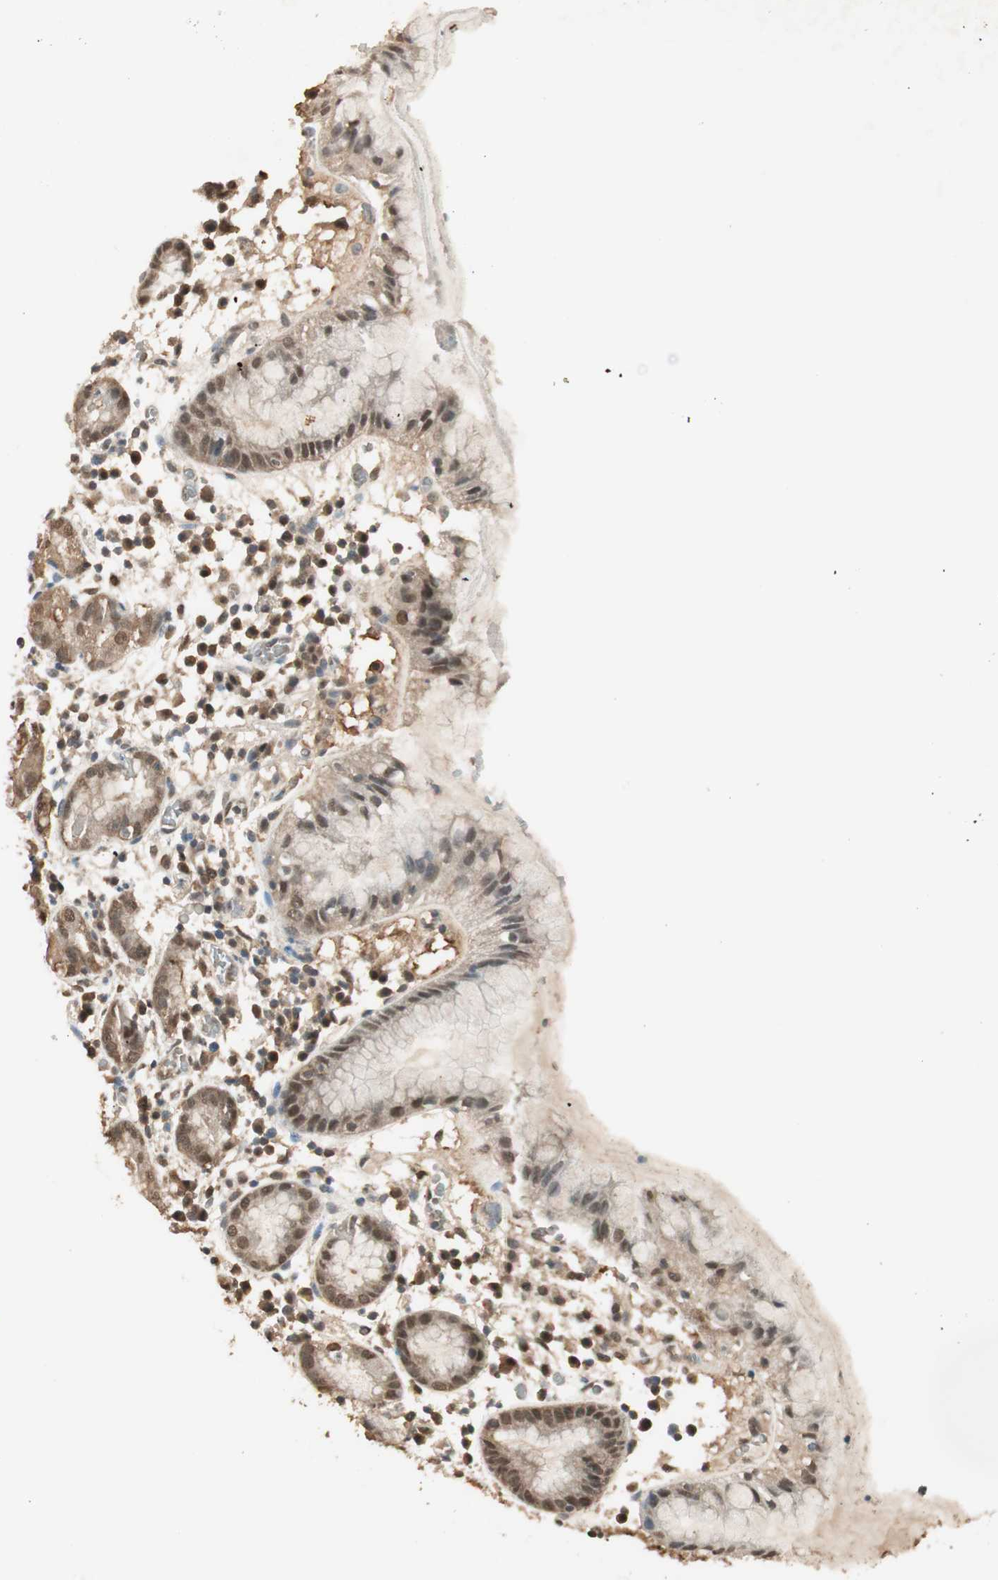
{"staining": {"intensity": "moderate", "quantity": ">75%", "location": "cytoplasmic/membranous,nuclear"}, "tissue": "stomach", "cell_type": "Glandular cells", "image_type": "normal", "snomed": [{"axis": "morphology", "description": "Normal tissue, NOS"}, {"axis": "topography", "description": "Stomach"}, {"axis": "topography", "description": "Stomach, lower"}], "caption": "This photomicrograph reveals benign stomach stained with IHC to label a protein in brown. The cytoplasmic/membranous,nuclear of glandular cells show moderate positivity for the protein. Nuclei are counter-stained blue.", "gene": "USP5", "patient": {"sex": "female", "age": 75}}